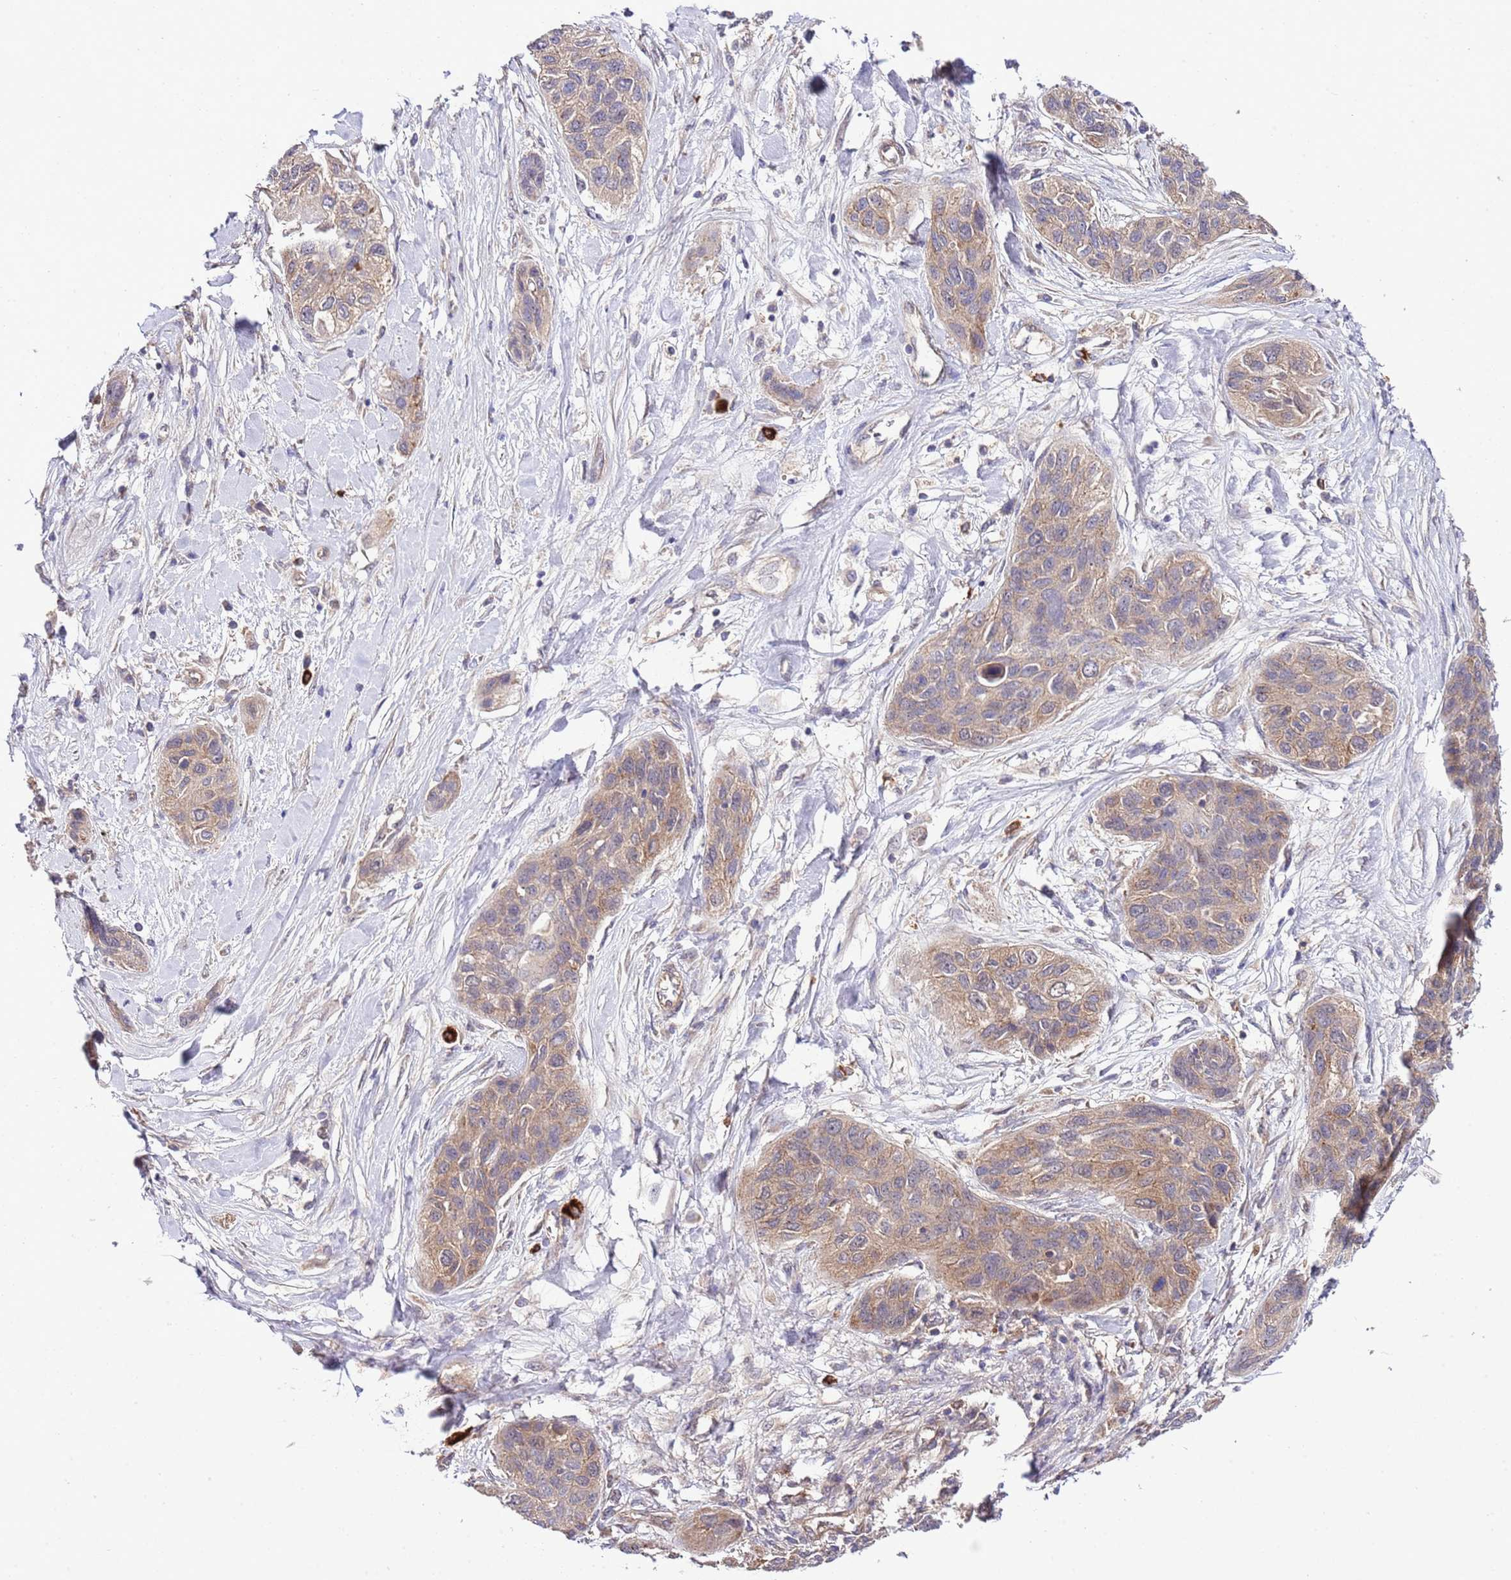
{"staining": {"intensity": "weak", "quantity": "25%-75%", "location": "cytoplasmic/membranous"}, "tissue": "lung cancer", "cell_type": "Tumor cells", "image_type": "cancer", "snomed": [{"axis": "morphology", "description": "Squamous cell carcinoma, NOS"}, {"axis": "topography", "description": "Lung"}], "caption": "Immunohistochemistry photomicrograph of lung squamous cell carcinoma stained for a protein (brown), which exhibits low levels of weak cytoplasmic/membranous positivity in approximately 25%-75% of tumor cells.", "gene": "DONSON", "patient": {"sex": "female", "age": 70}}